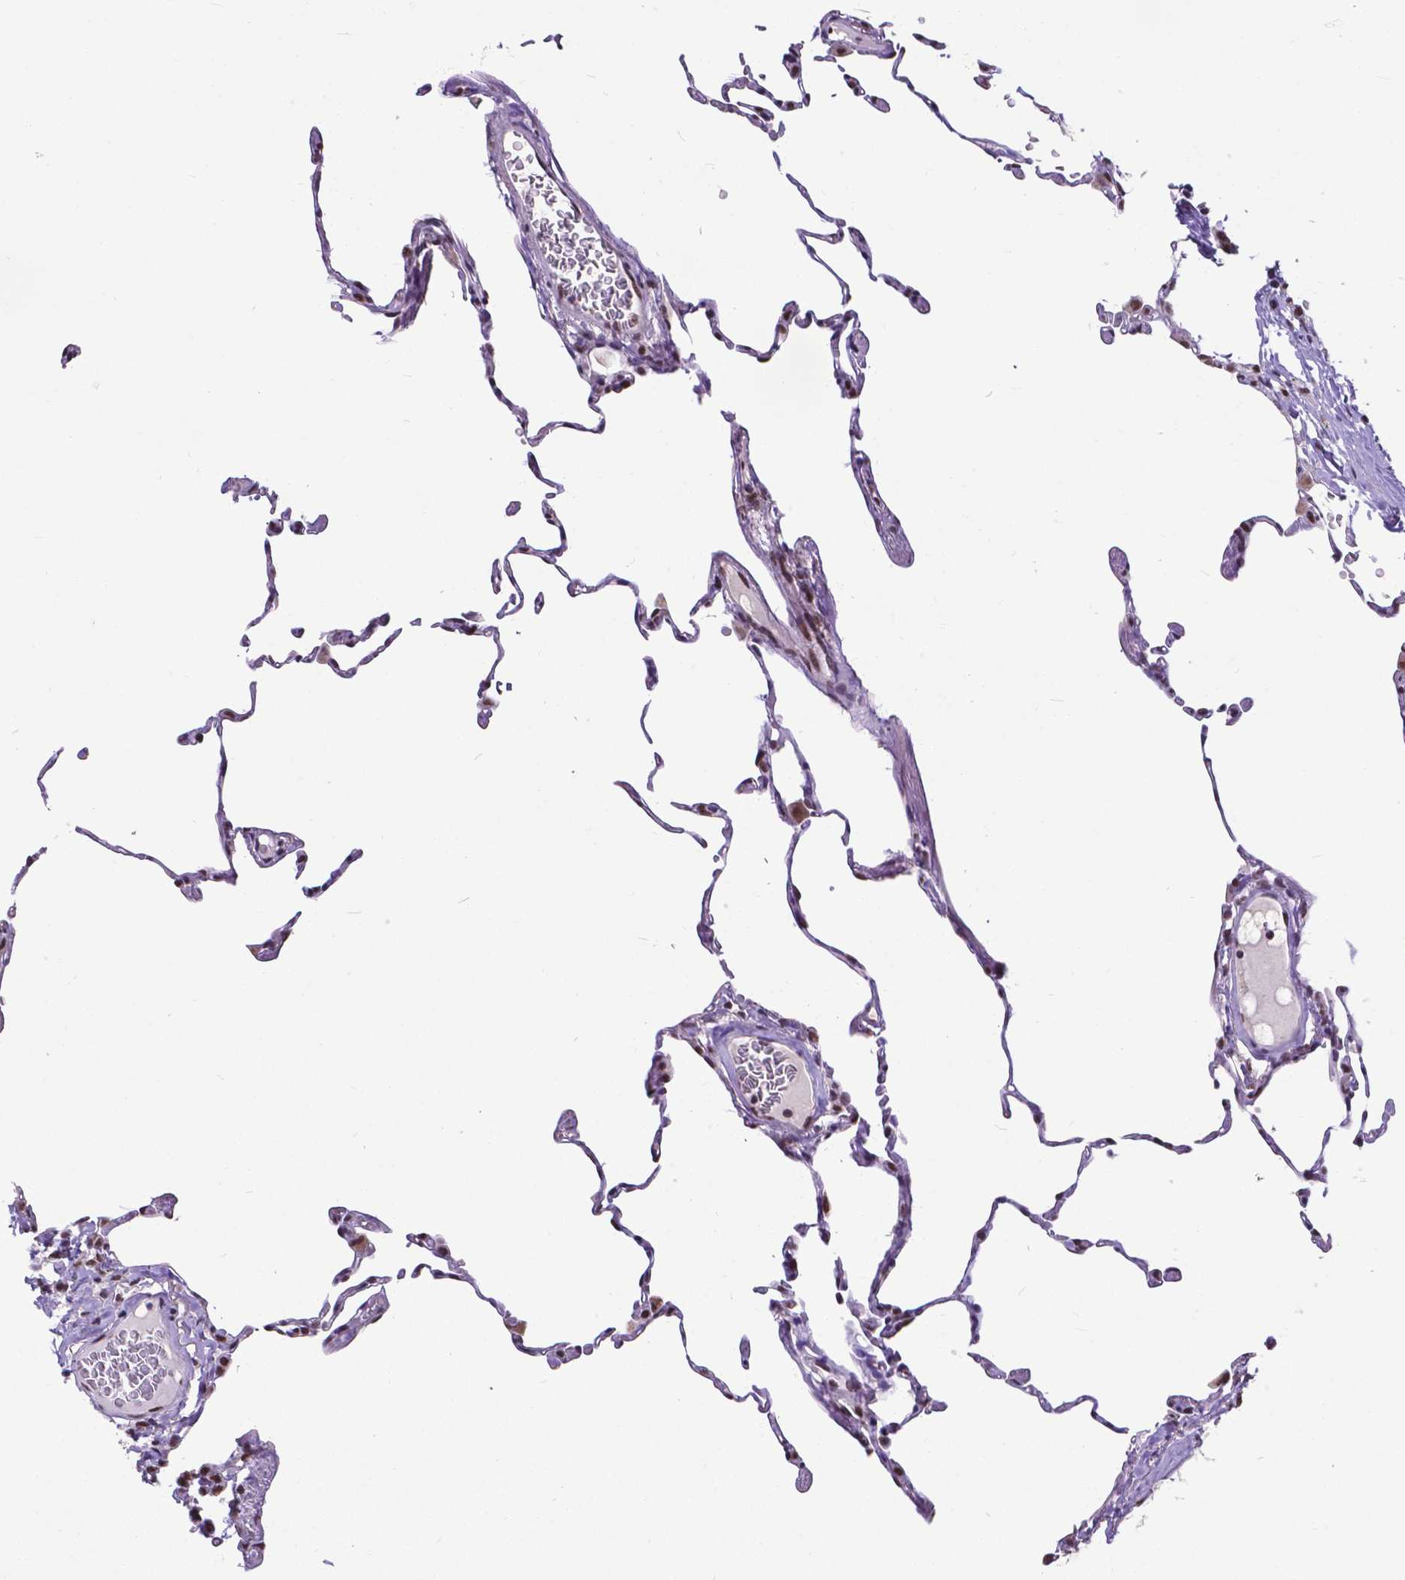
{"staining": {"intensity": "moderate", "quantity": "<25%", "location": "nuclear"}, "tissue": "lung", "cell_type": "Alveolar cells", "image_type": "normal", "snomed": [{"axis": "morphology", "description": "Normal tissue, NOS"}, {"axis": "topography", "description": "Lung"}], "caption": "A low amount of moderate nuclear expression is appreciated in about <25% of alveolar cells in unremarkable lung.", "gene": "ATRX", "patient": {"sex": "female", "age": 57}}